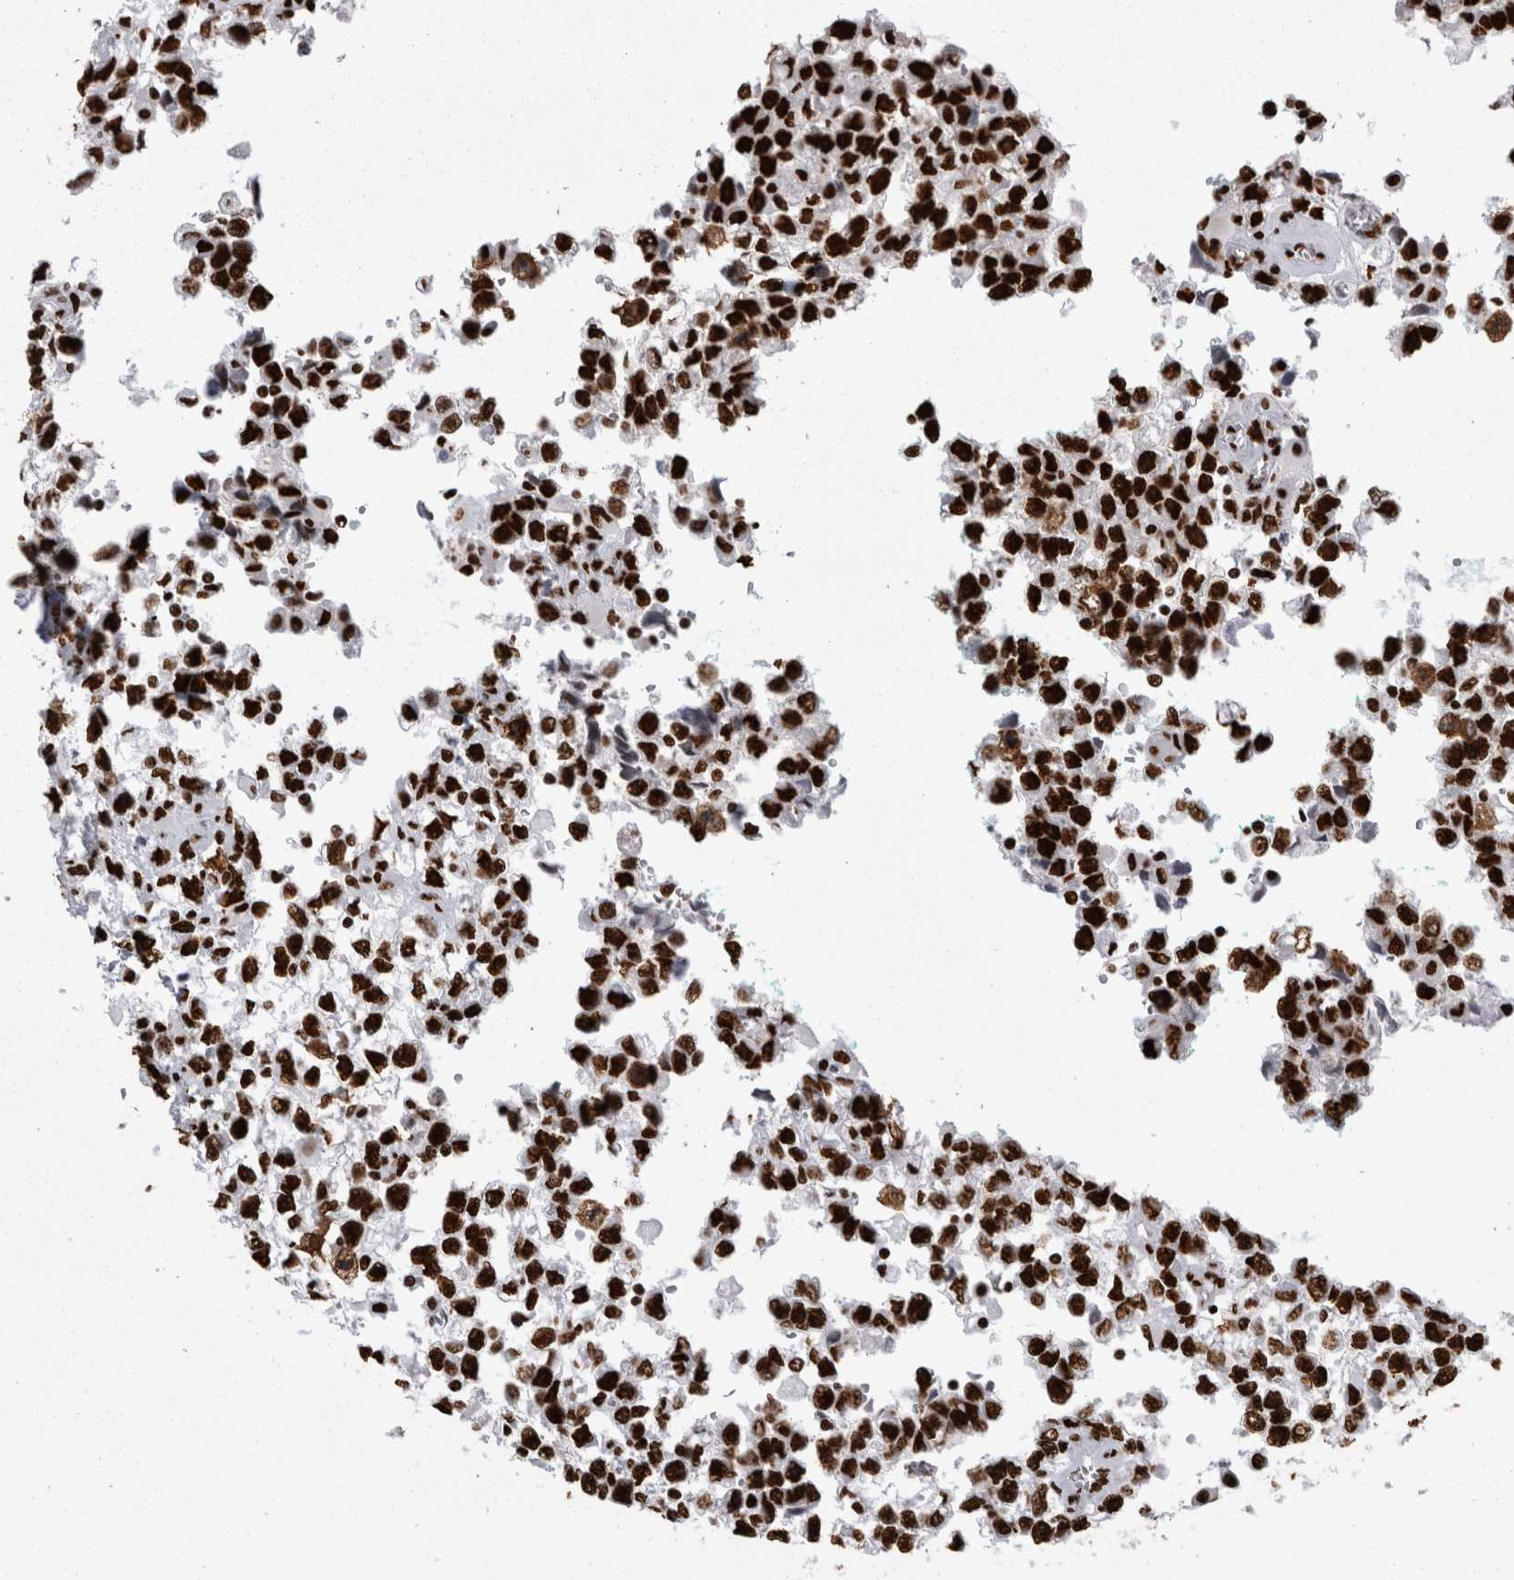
{"staining": {"intensity": "strong", "quantity": ">75%", "location": "nuclear"}, "tissue": "testis cancer", "cell_type": "Tumor cells", "image_type": "cancer", "snomed": [{"axis": "morphology", "description": "Seminoma, NOS"}, {"axis": "morphology", "description": "Carcinoma, Embryonal, NOS"}, {"axis": "topography", "description": "Testis"}], "caption": "A micrograph of testis seminoma stained for a protein displays strong nuclear brown staining in tumor cells.", "gene": "HNRNPM", "patient": {"sex": "male", "age": 51}}